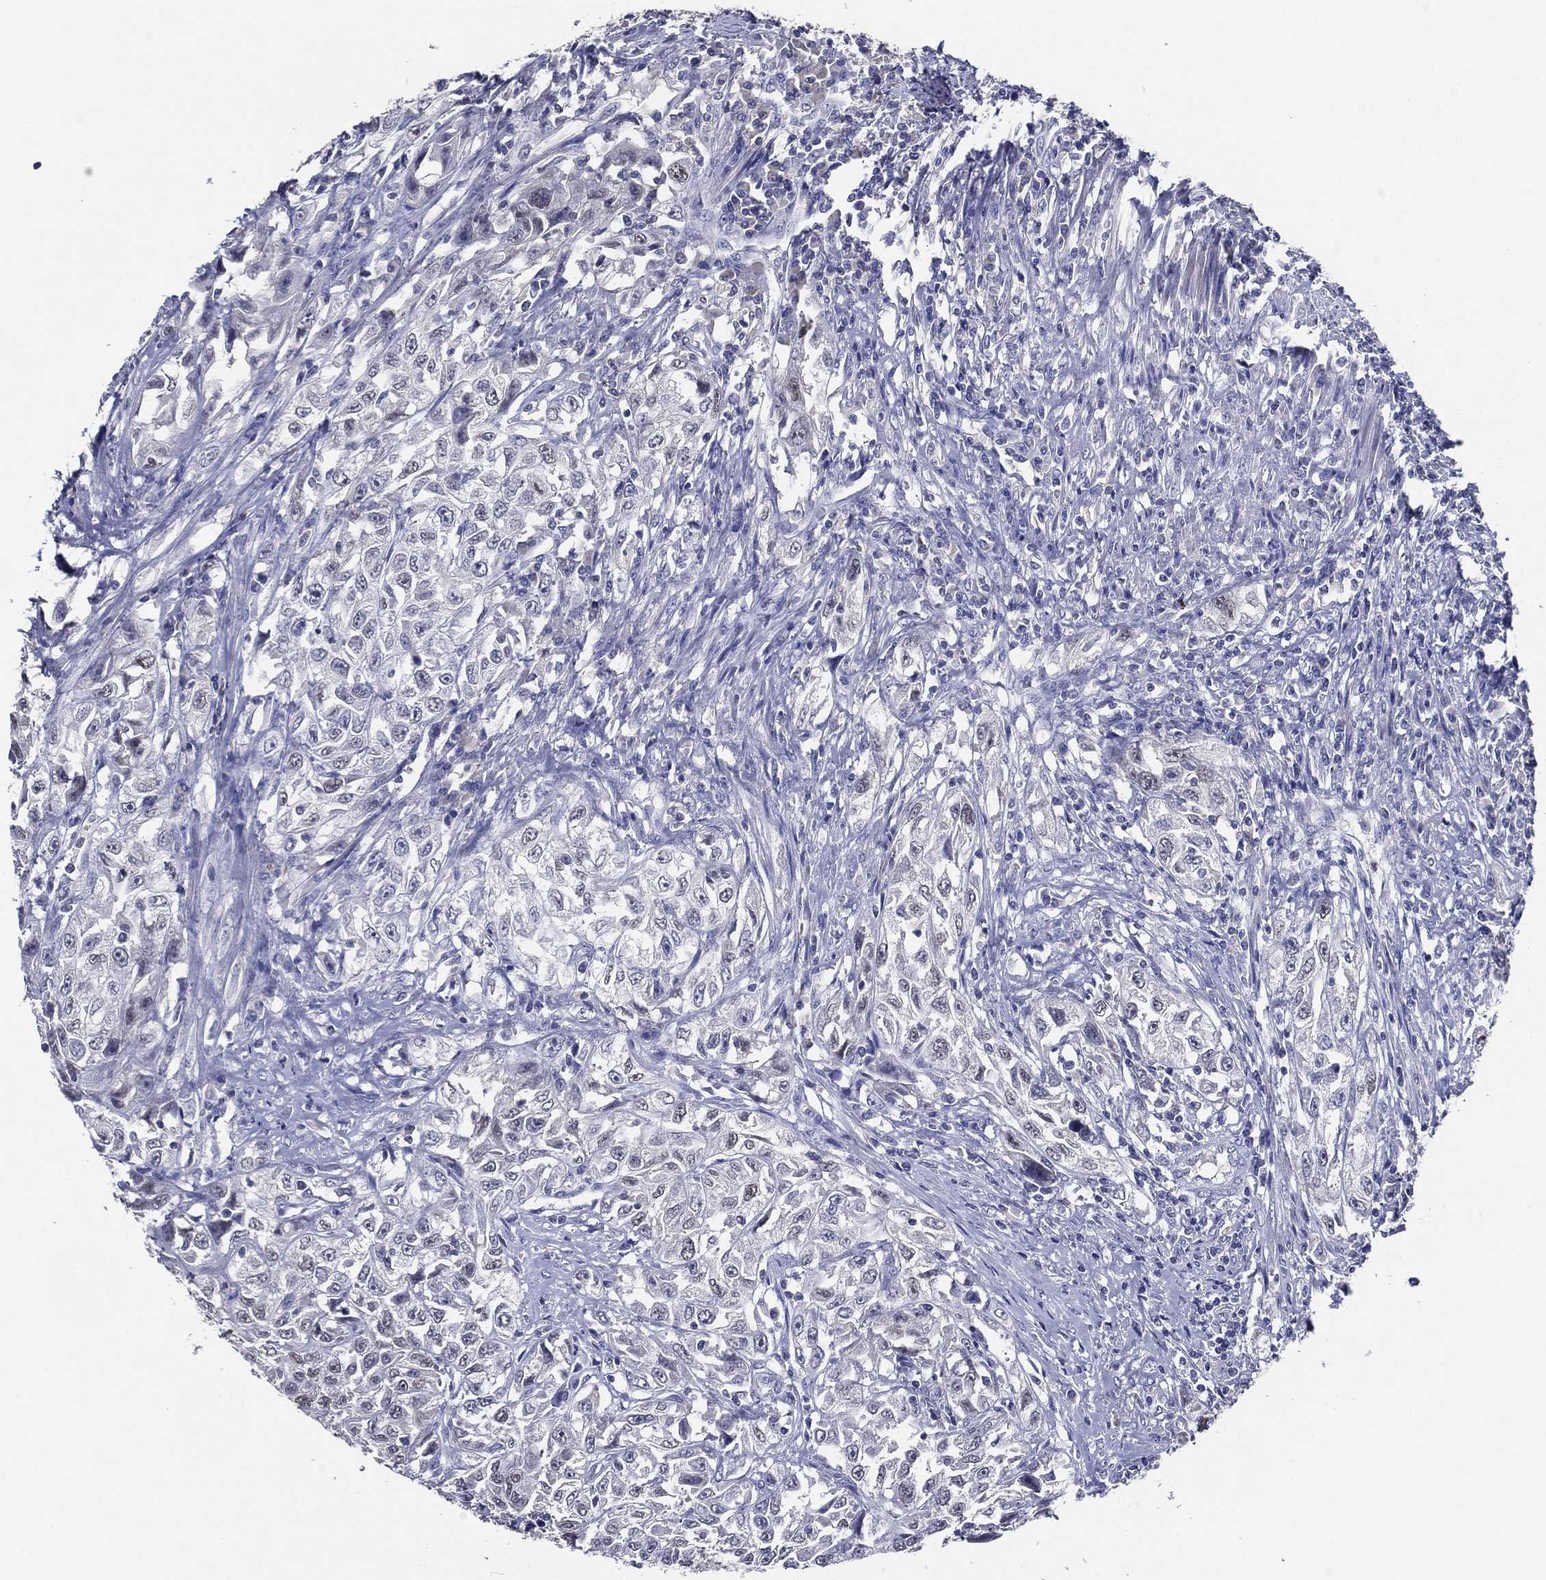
{"staining": {"intensity": "negative", "quantity": "none", "location": "none"}, "tissue": "urothelial cancer", "cell_type": "Tumor cells", "image_type": "cancer", "snomed": [{"axis": "morphology", "description": "Urothelial carcinoma, High grade"}, {"axis": "topography", "description": "Urinary bladder"}], "caption": "There is no significant positivity in tumor cells of high-grade urothelial carcinoma.", "gene": "TFAP2A", "patient": {"sex": "female", "age": 56}}